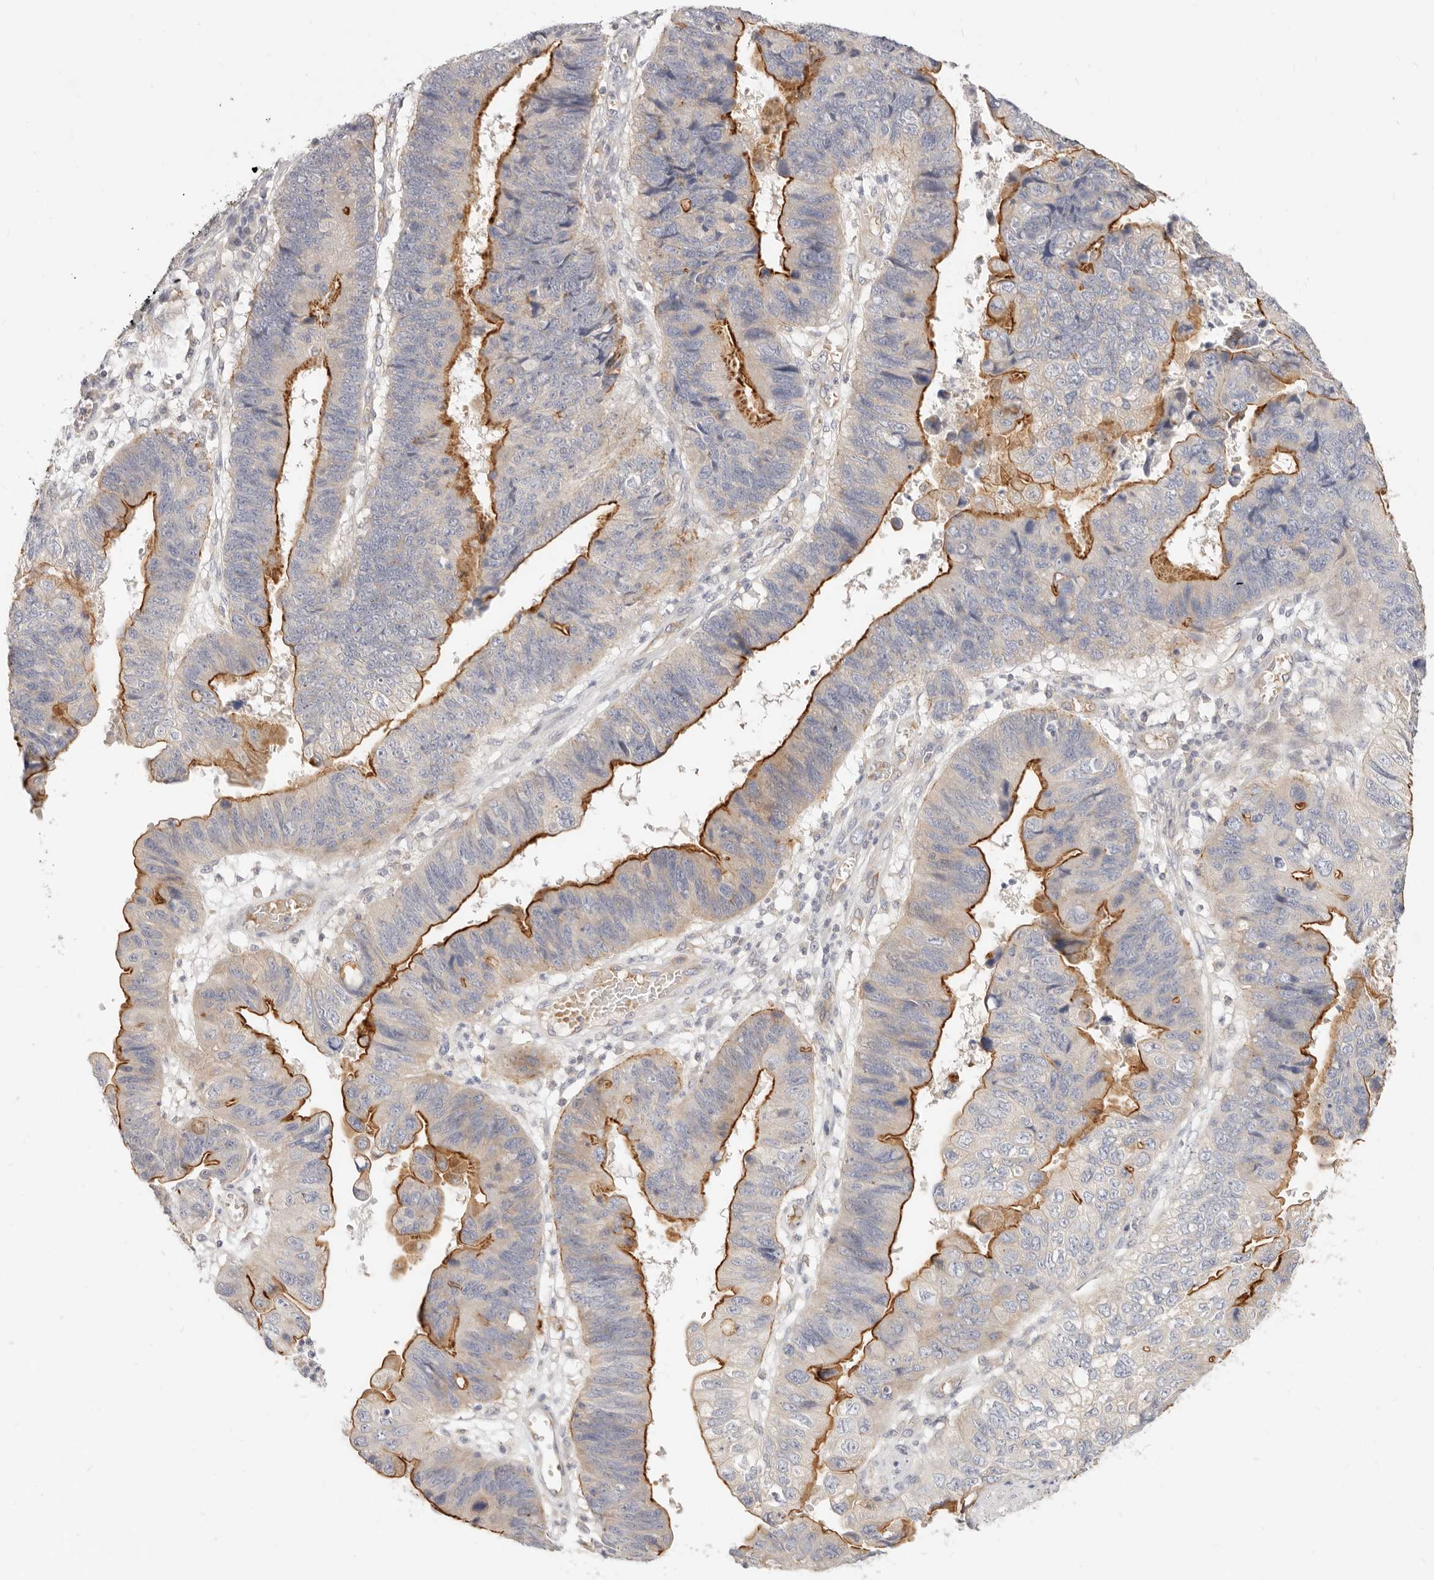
{"staining": {"intensity": "strong", "quantity": "25%-75%", "location": "cytoplasmic/membranous"}, "tissue": "stomach cancer", "cell_type": "Tumor cells", "image_type": "cancer", "snomed": [{"axis": "morphology", "description": "Adenocarcinoma, NOS"}, {"axis": "topography", "description": "Stomach"}], "caption": "A micrograph of stomach cancer (adenocarcinoma) stained for a protein reveals strong cytoplasmic/membranous brown staining in tumor cells.", "gene": "LTB4R2", "patient": {"sex": "male", "age": 59}}